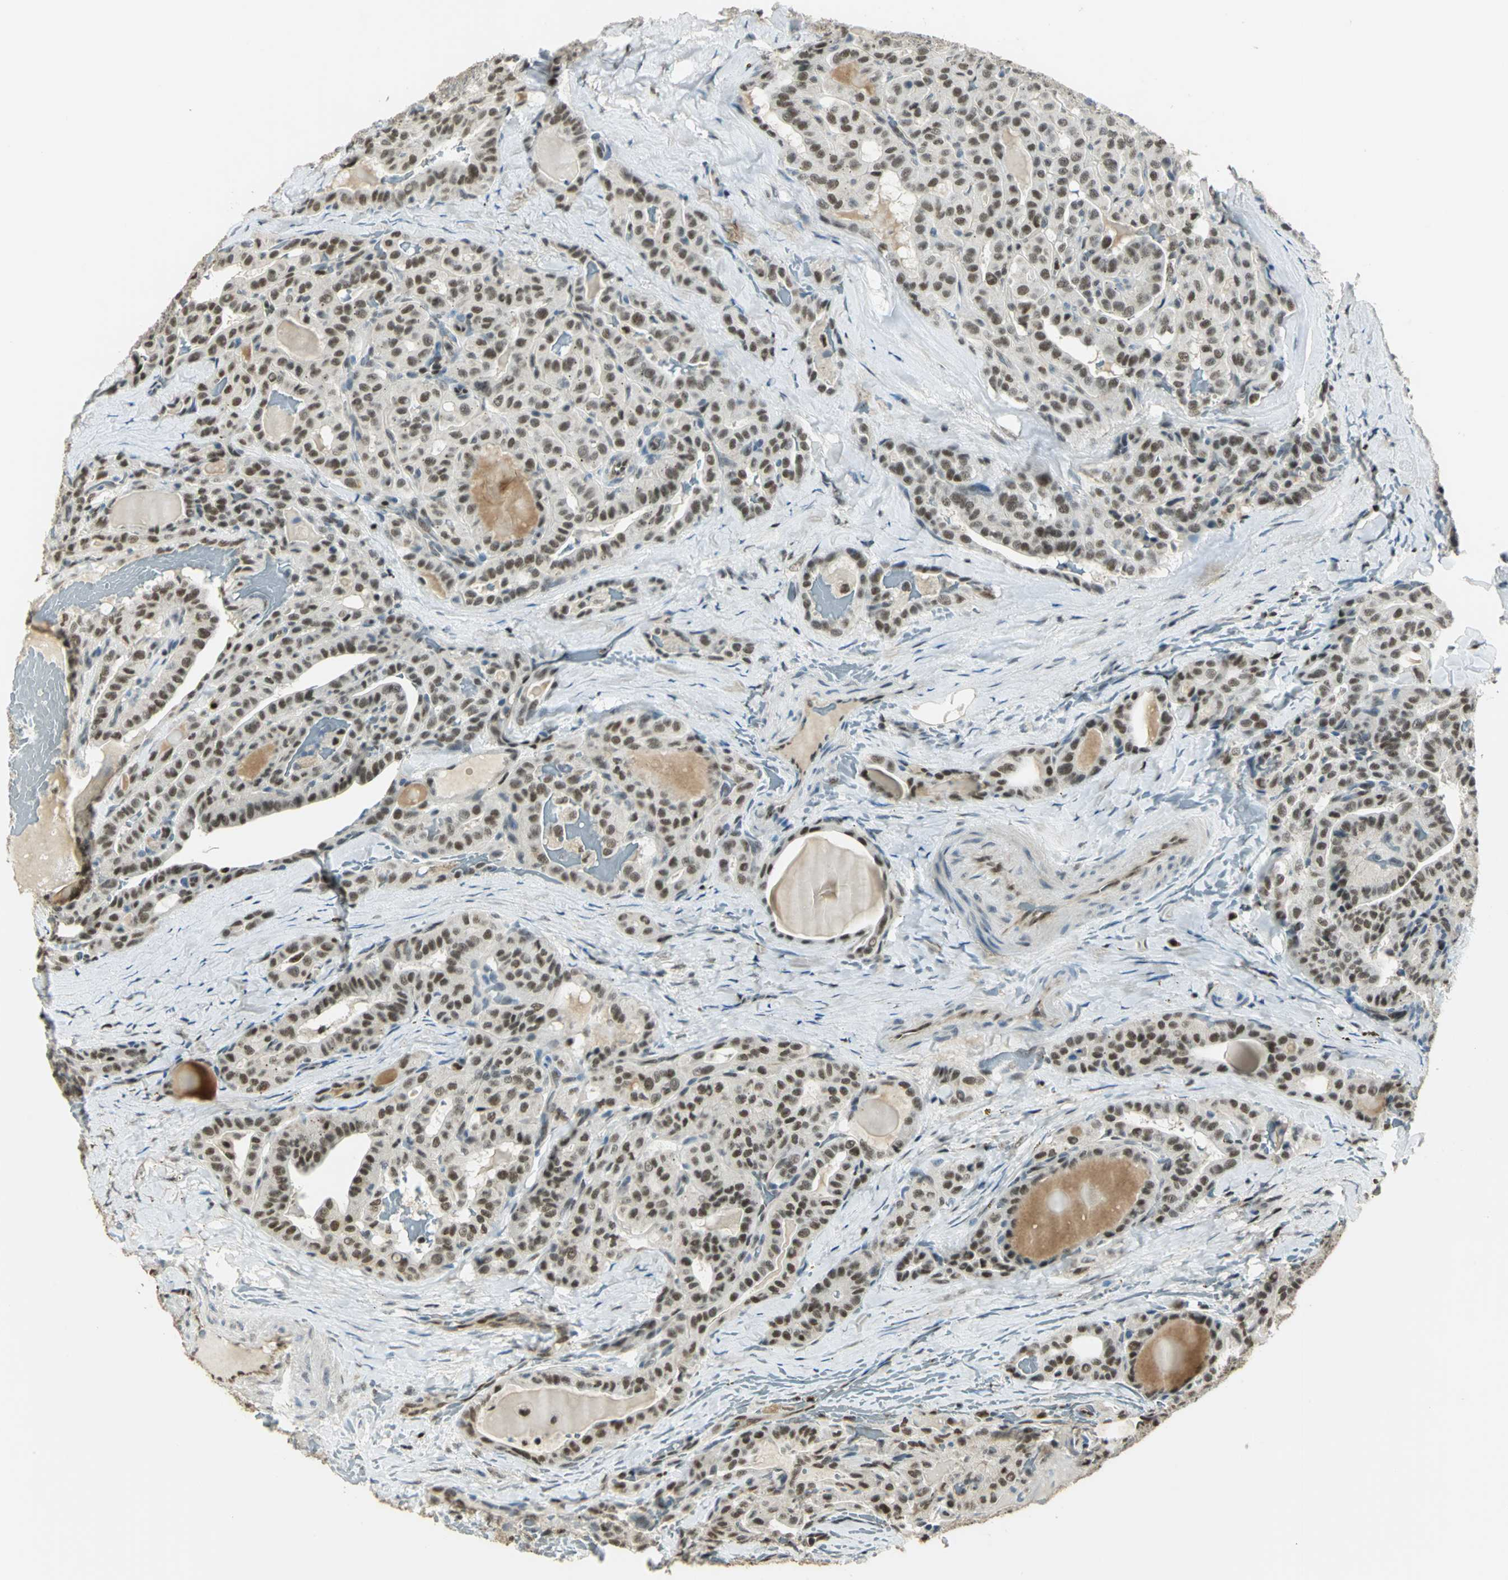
{"staining": {"intensity": "moderate", "quantity": ">75%", "location": "nuclear"}, "tissue": "thyroid cancer", "cell_type": "Tumor cells", "image_type": "cancer", "snomed": [{"axis": "morphology", "description": "Papillary adenocarcinoma, NOS"}, {"axis": "topography", "description": "Thyroid gland"}], "caption": "DAB (3,3'-diaminobenzidine) immunohistochemical staining of human thyroid cancer (papillary adenocarcinoma) reveals moderate nuclear protein positivity in about >75% of tumor cells.", "gene": "ELF1", "patient": {"sex": "male", "age": 77}}